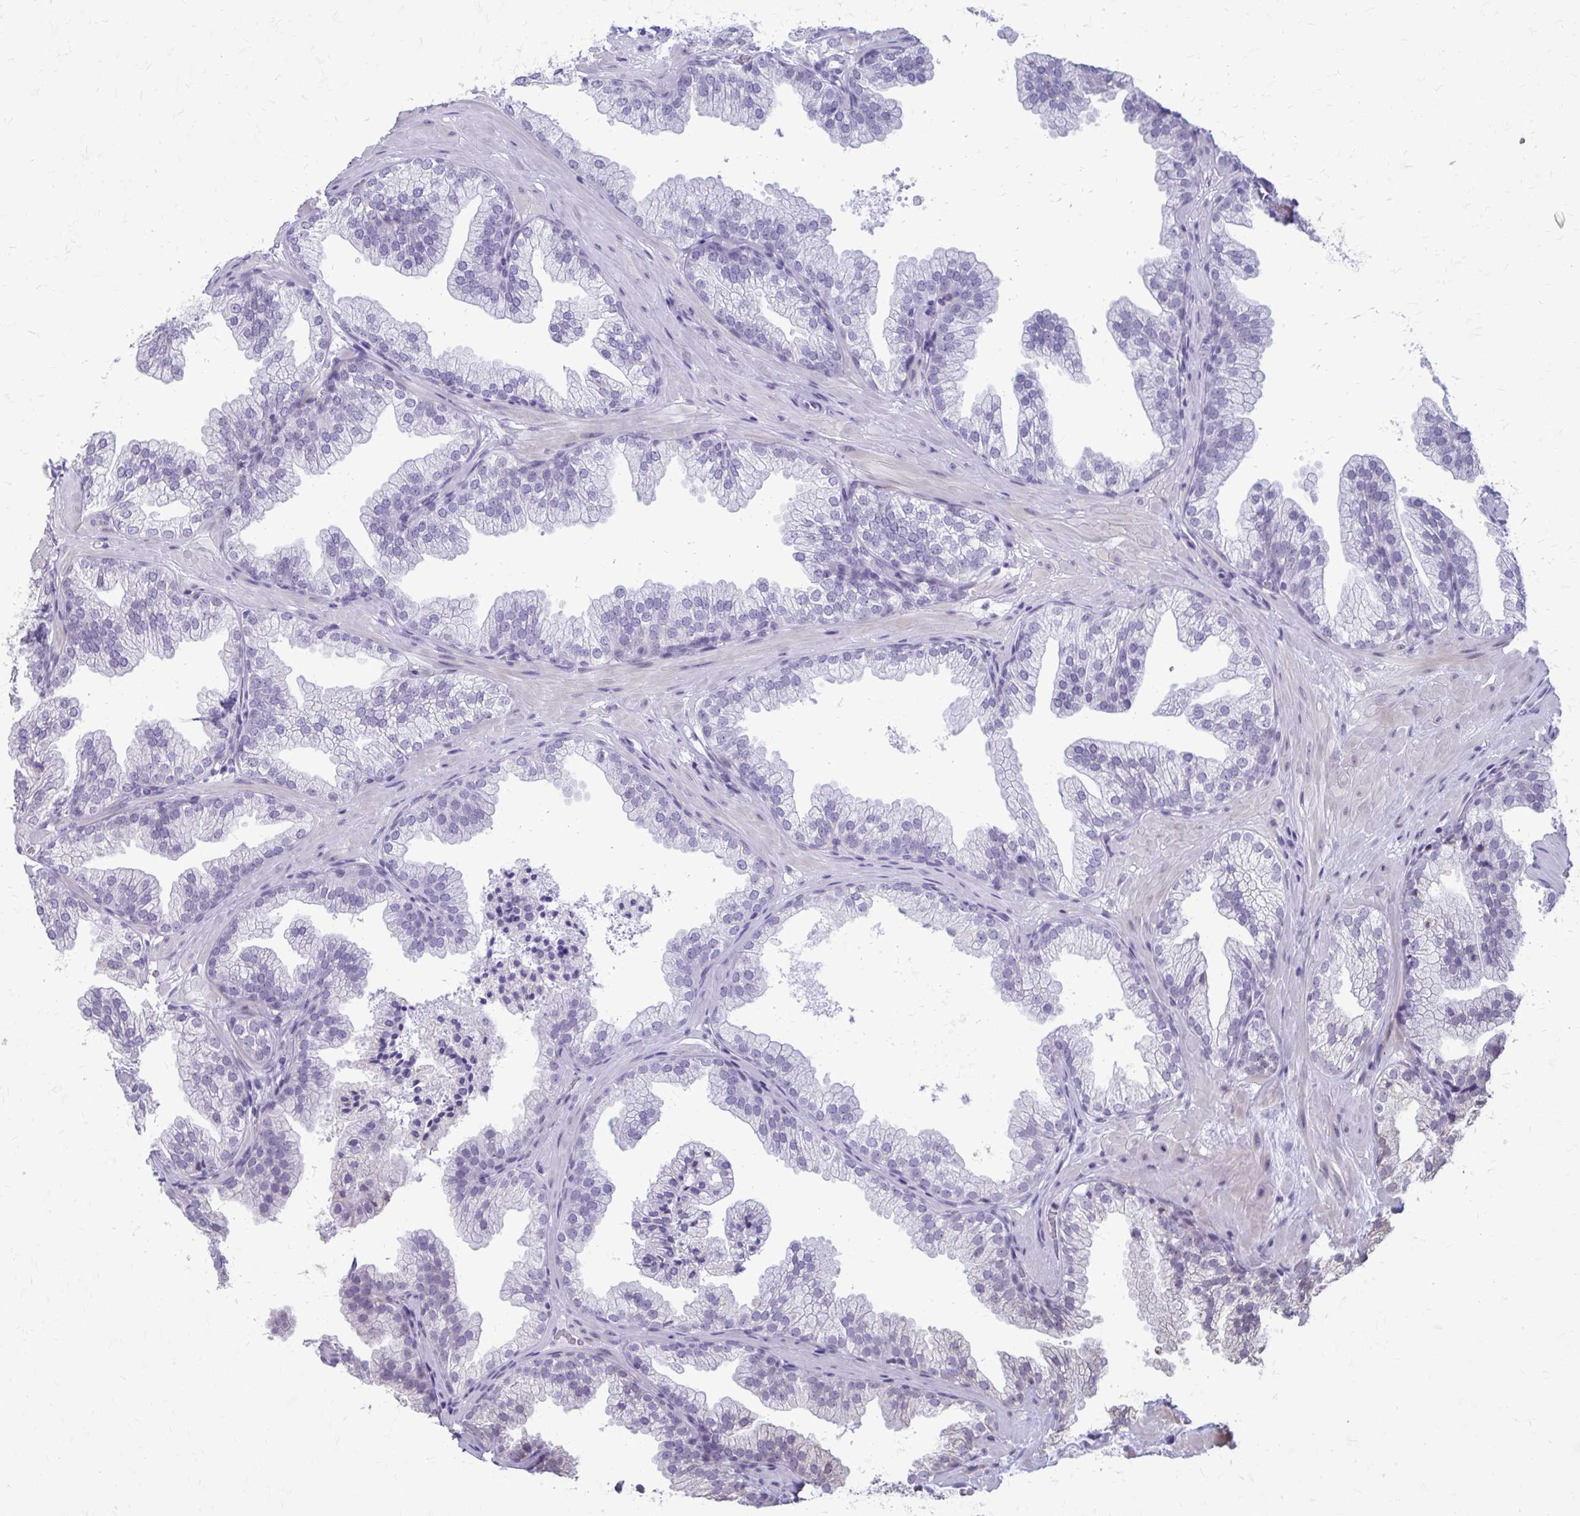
{"staining": {"intensity": "negative", "quantity": "none", "location": "none"}, "tissue": "prostate", "cell_type": "Glandular cells", "image_type": "normal", "snomed": [{"axis": "morphology", "description": "Normal tissue, NOS"}, {"axis": "topography", "description": "Prostate"}], "caption": "Glandular cells show no significant protein expression in normal prostate. (DAB immunohistochemistry (IHC), high magnification).", "gene": "PROSER1", "patient": {"sex": "male", "age": 37}}